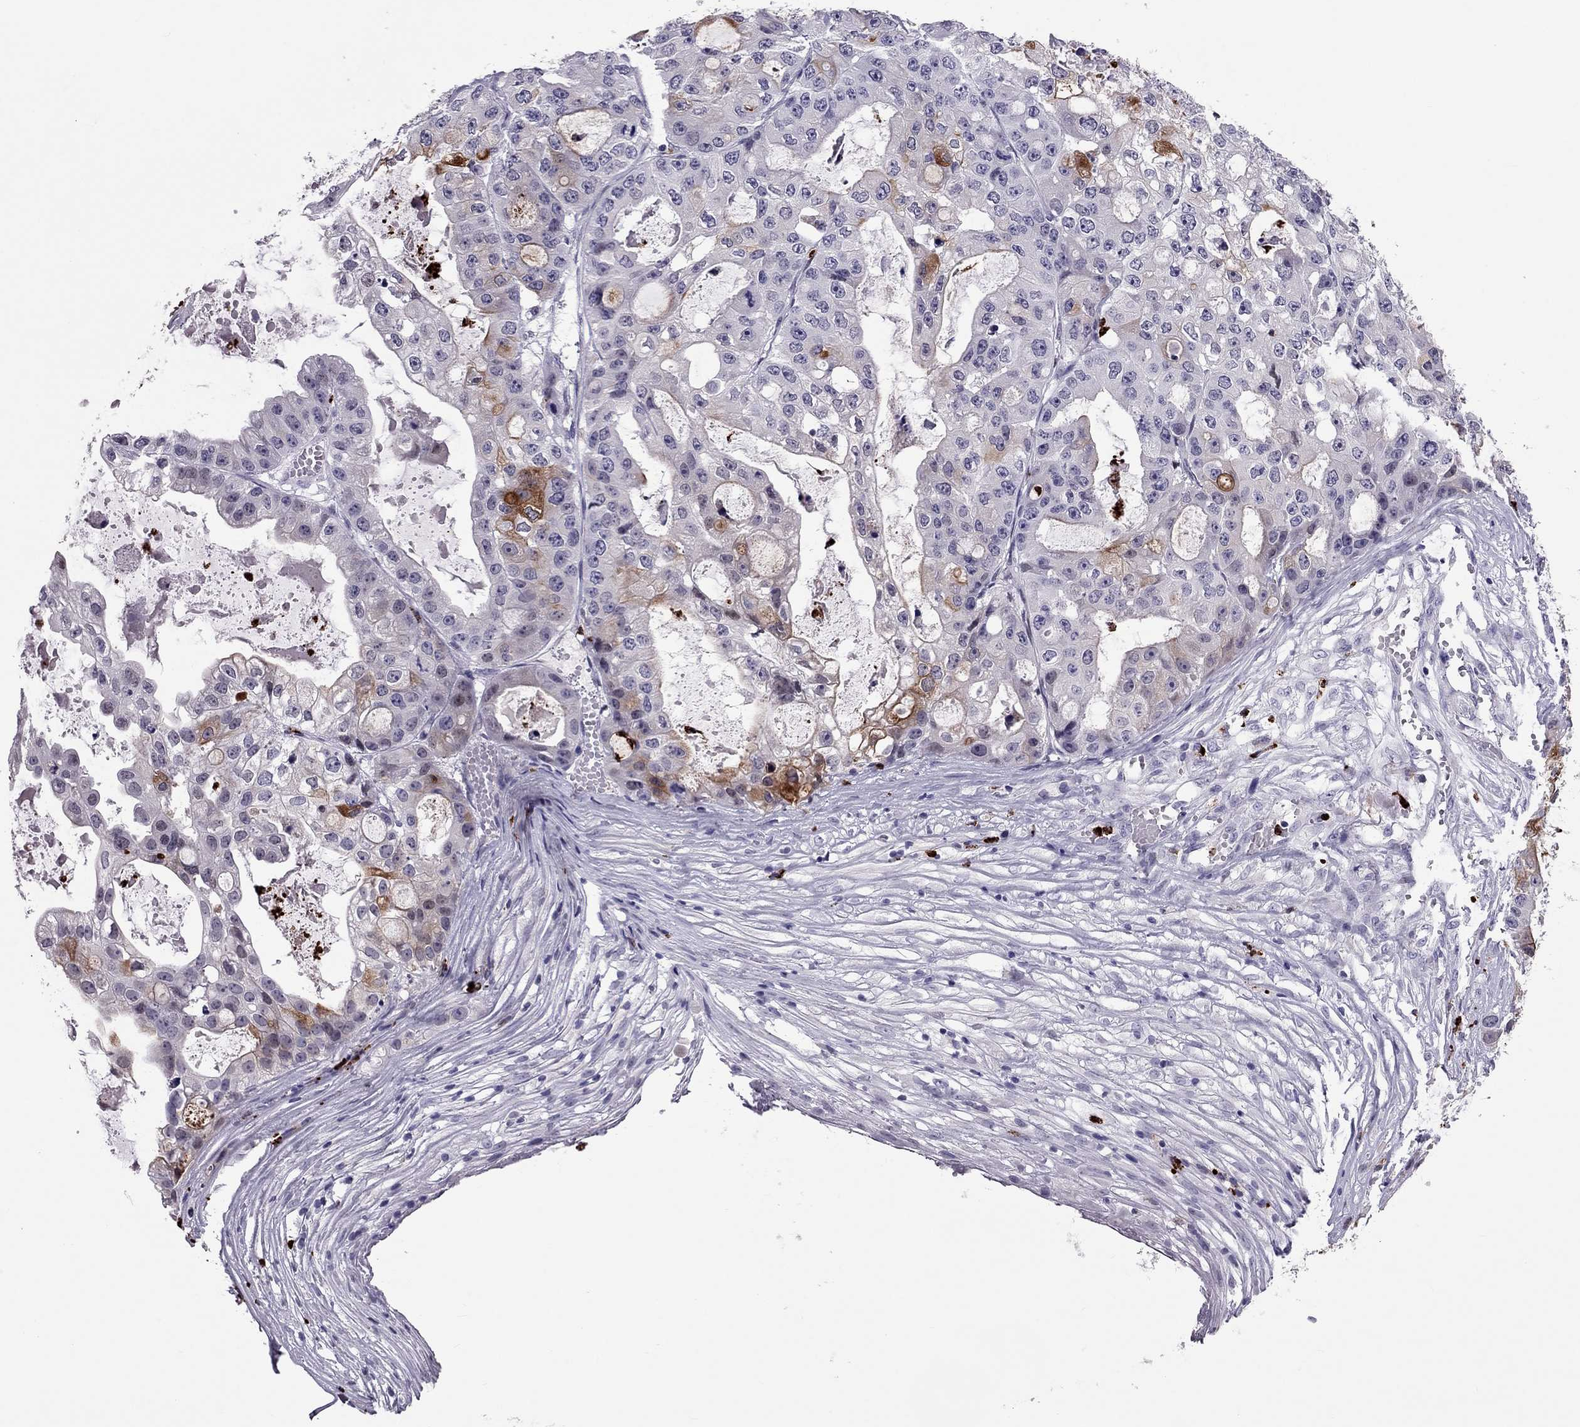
{"staining": {"intensity": "moderate", "quantity": "<25%", "location": "cytoplasmic/membranous"}, "tissue": "ovarian cancer", "cell_type": "Tumor cells", "image_type": "cancer", "snomed": [{"axis": "morphology", "description": "Cystadenocarcinoma, serous, NOS"}, {"axis": "topography", "description": "Ovary"}], "caption": "Ovarian cancer was stained to show a protein in brown. There is low levels of moderate cytoplasmic/membranous staining in approximately <25% of tumor cells.", "gene": "CCL27", "patient": {"sex": "female", "age": 56}}